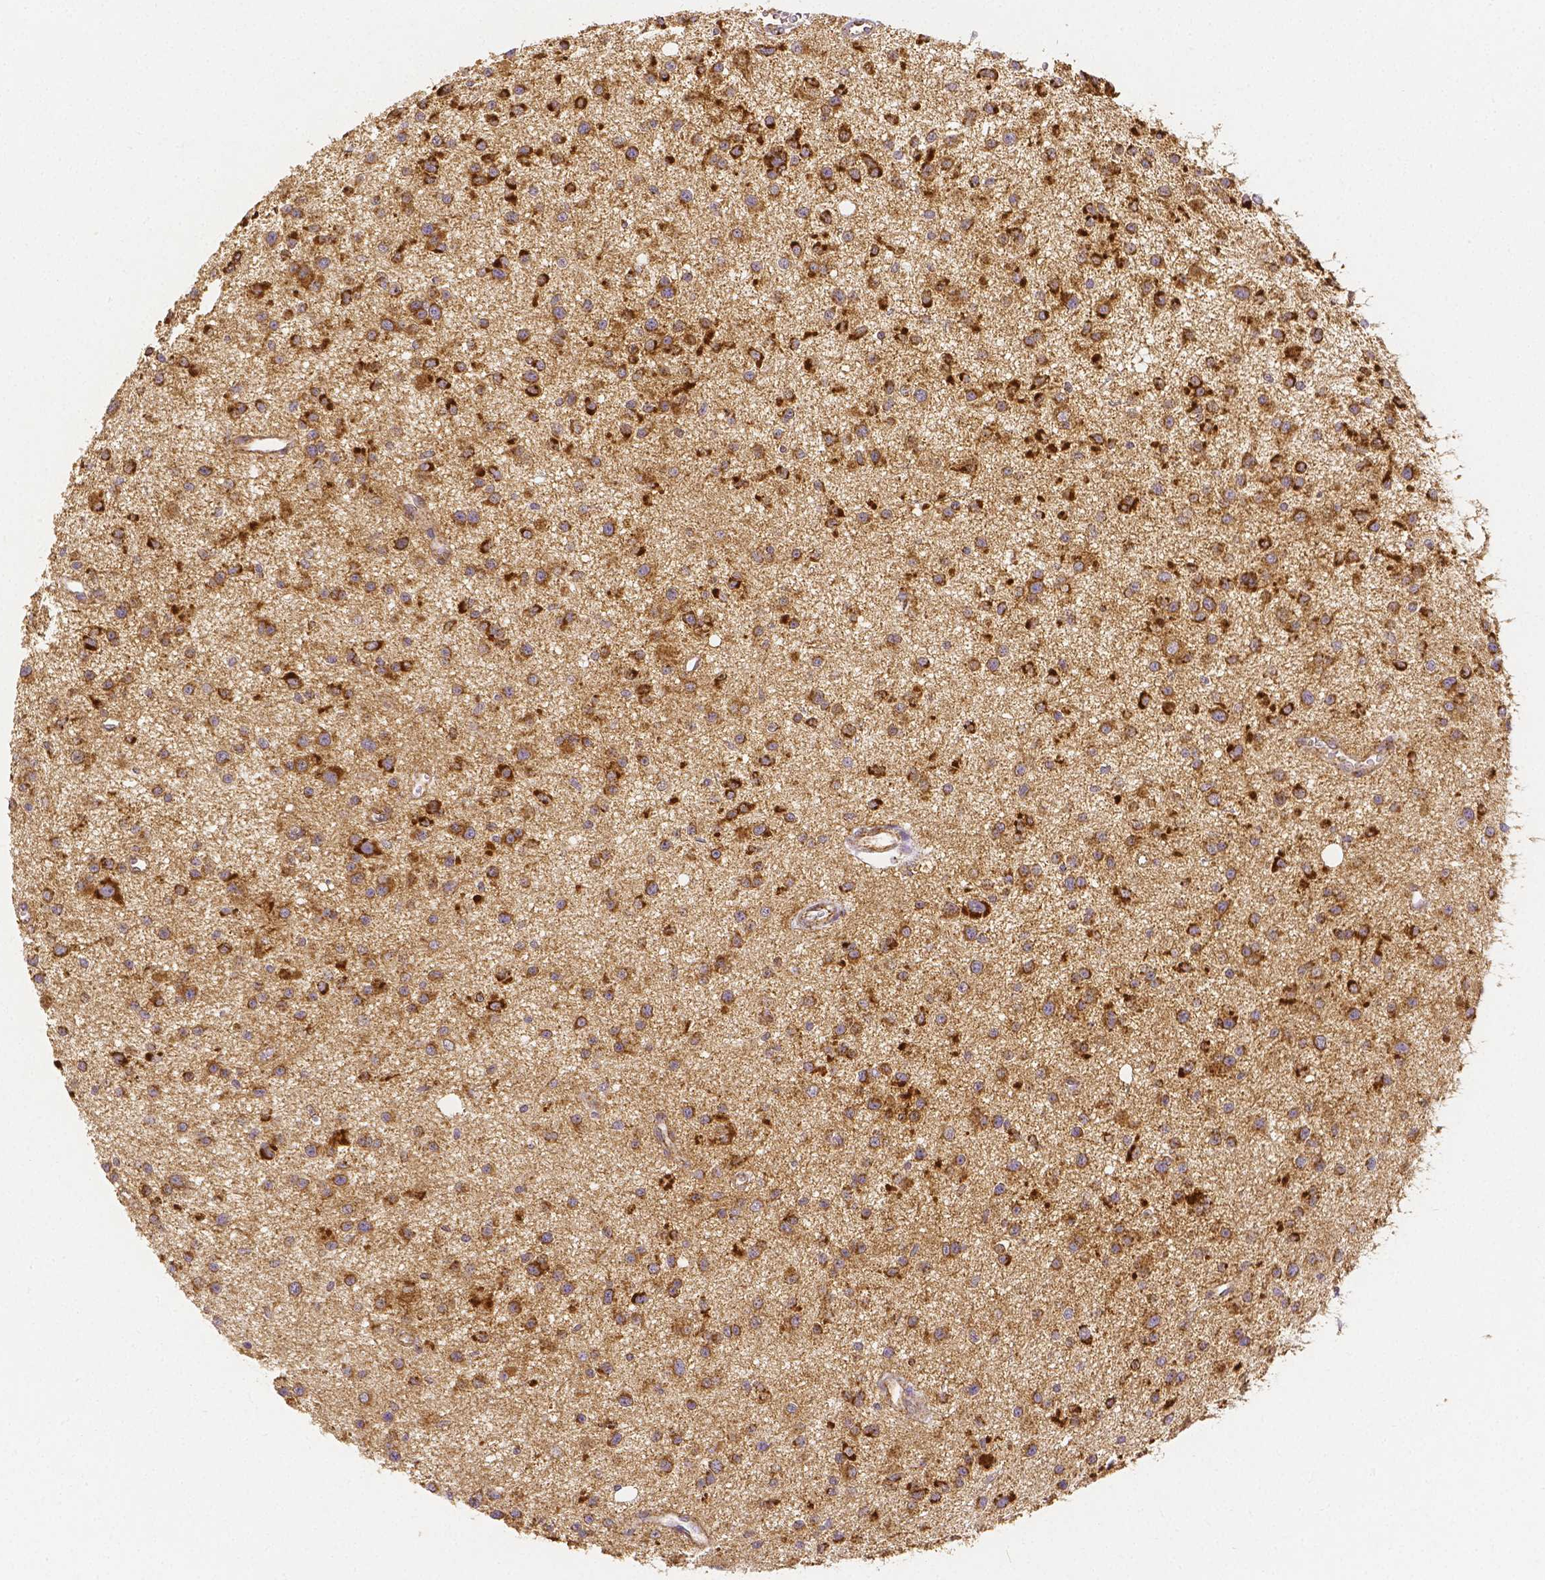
{"staining": {"intensity": "strong", "quantity": "25%-75%", "location": "cytoplasmic/membranous"}, "tissue": "glioma", "cell_type": "Tumor cells", "image_type": "cancer", "snomed": [{"axis": "morphology", "description": "Glioma, malignant, Low grade"}, {"axis": "topography", "description": "Brain"}], "caption": "The image demonstrates a brown stain indicating the presence of a protein in the cytoplasmic/membranous of tumor cells in malignant glioma (low-grade).", "gene": "RHOT1", "patient": {"sex": "male", "age": 43}}